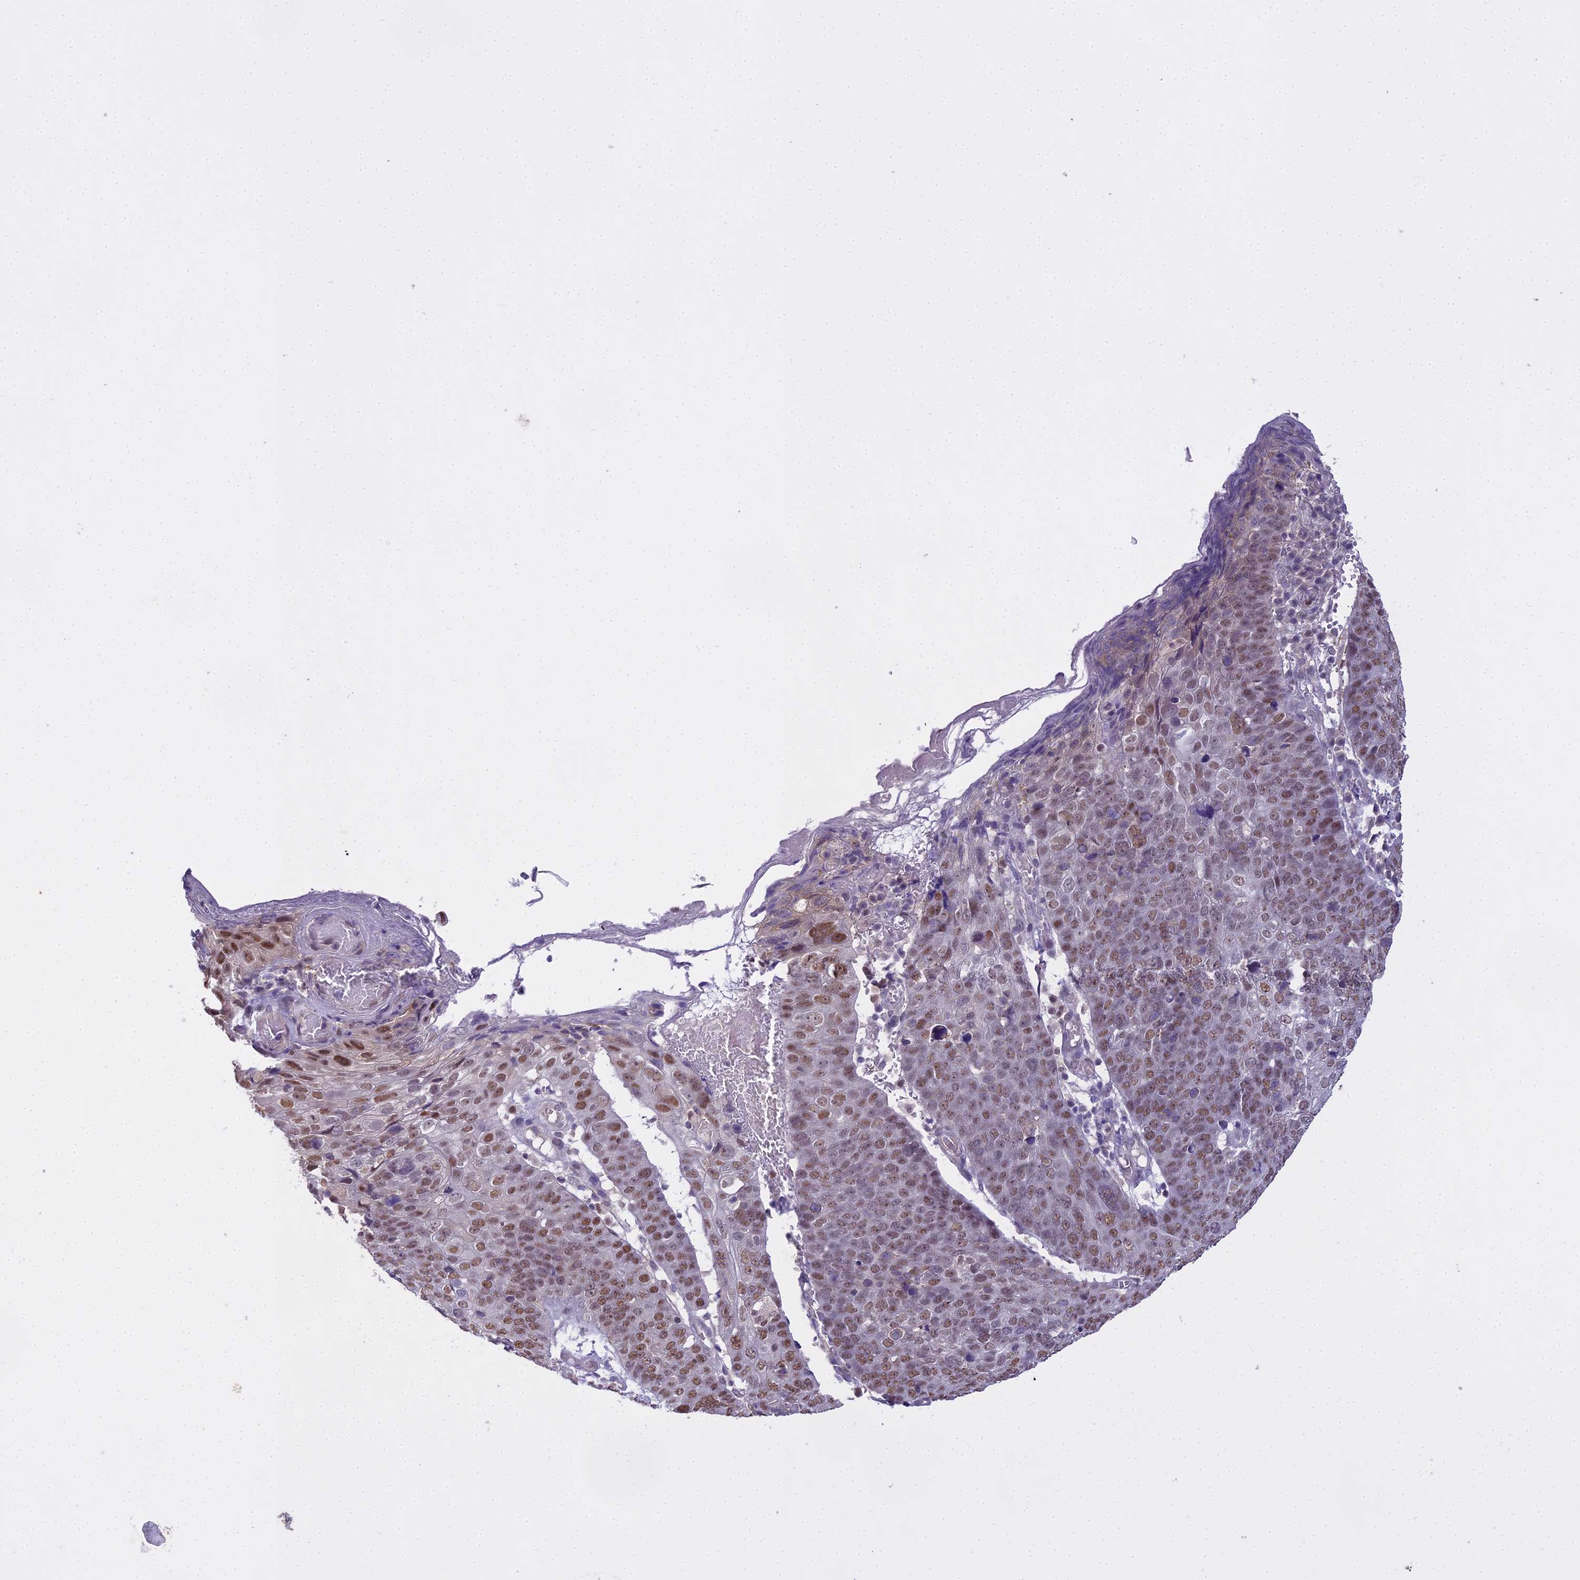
{"staining": {"intensity": "moderate", "quantity": ">75%", "location": "nuclear"}, "tissue": "skin cancer", "cell_type": "Tumor cells", "image_type": "cancer", "snomed": [{"axis": "morphology", "description": "Squamous cell carcinoma, NOS"}, {"axis": "topography", "description": "Skin"}], "caption": "Squamous cell carcinoma (skin) stained with DAB (3,3'-diaminobenzidine) immunohistochemistry demonstrates medium levels of moderate nuclear staining in about >75% of tumor cells.", "gene": "MAT2A", "patient": {"sex": "male", "age": 71}}